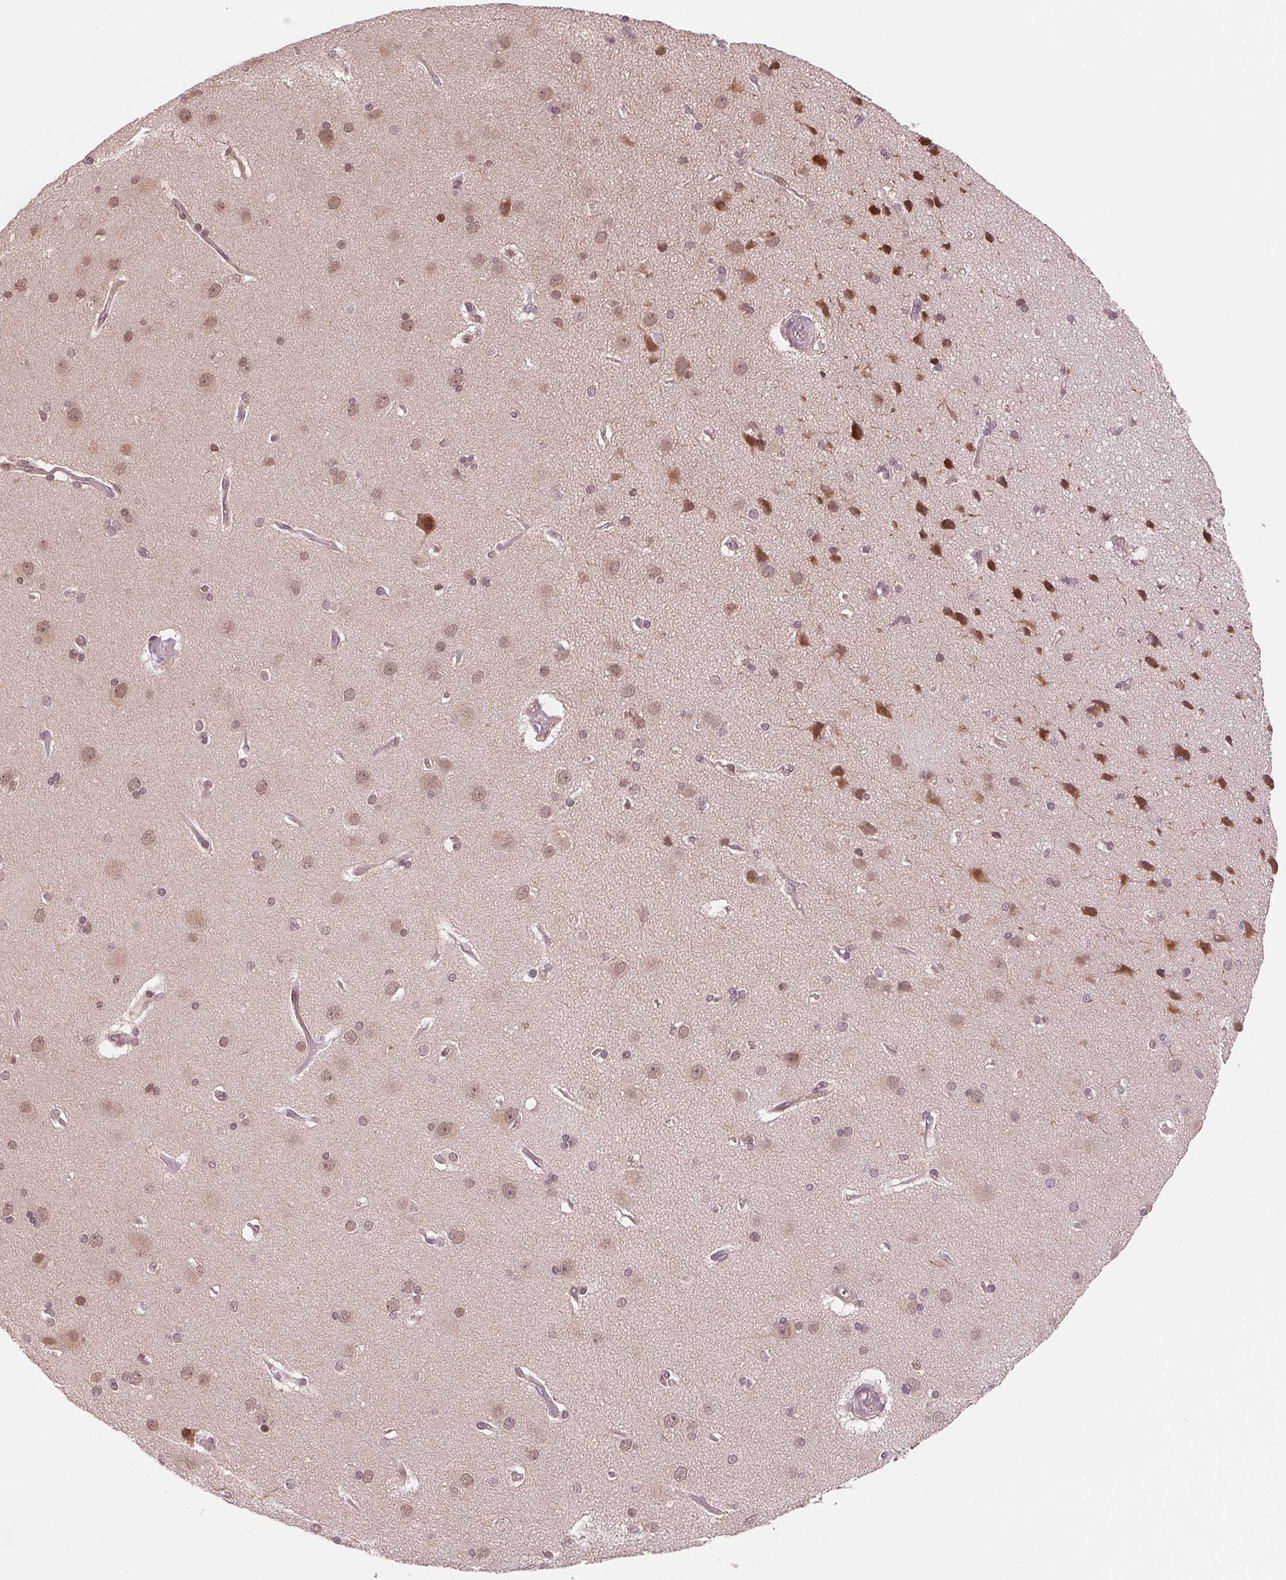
{"staining": {"intensity": "weak", "quantity": "25%-75%", "location": "cytoplasmic/membranous,nuclear"}, "tissue": "cerebral cortex", "cell_type": "Endothelial cells", "image_type": "normal", "snomed": [{"axis": "morphology", "description": "Normal tissue, NOS"}, {"axis": "morphology", "description": "Glioma, malignant, High grade"}, {"axis": "topography", "description": "Cerebral cortex"}], "caption": "Immunohistochemical staining of benign human cerebral cortex shows 25%-75% levels of weak cytoplasmic/membranous,nuclear protein positivity in about 25%-75% of endothelial cells. The staining was performed using DAB, with brown indicating positive protein expression. Nuclei are stained blue with hematoxylin.", "gene": "DNAJB6", "patient": {"sex": "male", "age": 71}}